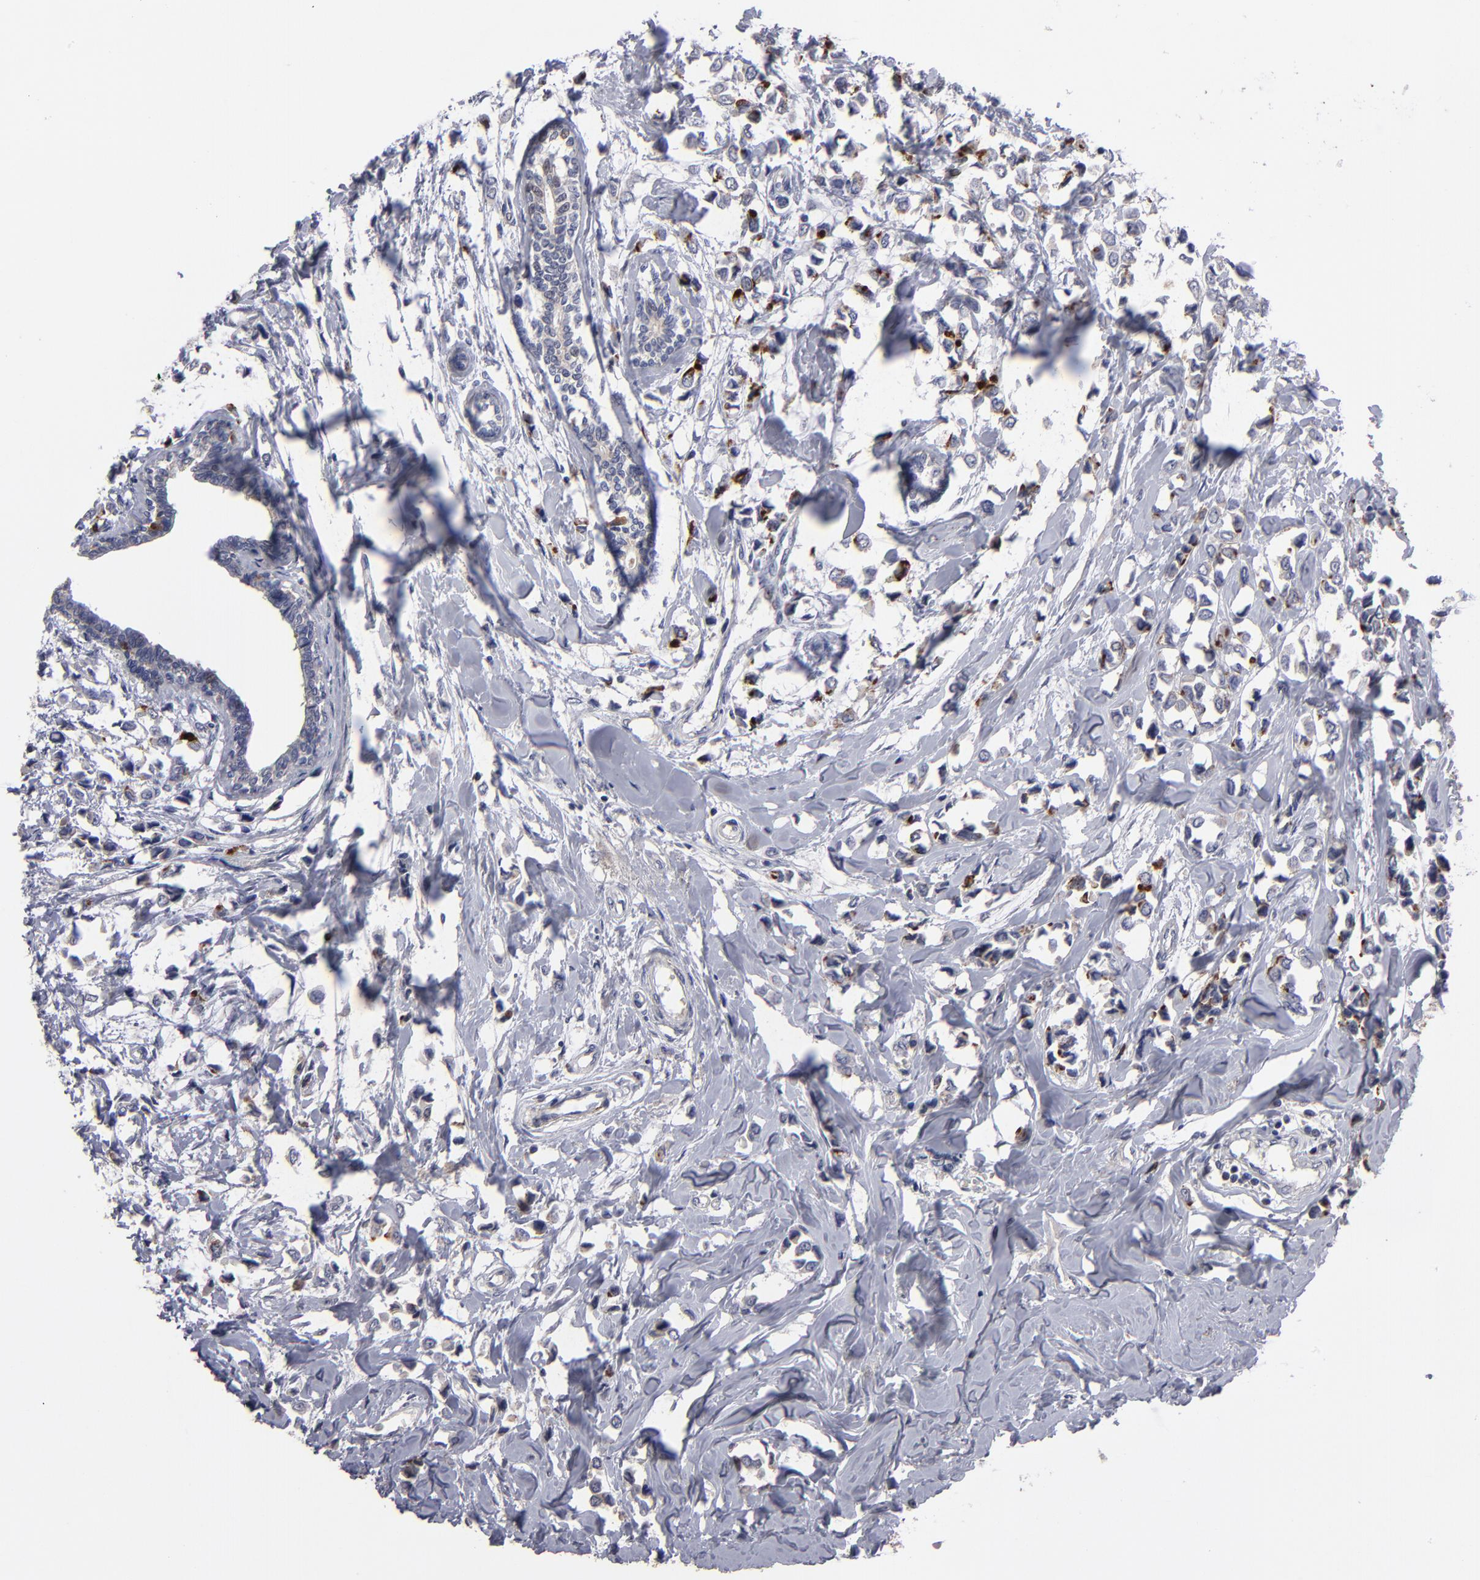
{"staining": {"intensity": "weak", "quantity": "<25%", "location": "cytoplasmic/membranous"}, "tissue": "breast cancer", "cell_type": "Tumor cells", "image_type": "cancer", "snomed": [{"axis": "morphology", "description": "Lobular carcinoma"}, {"axis": "topography", "description": "Breast"}], "caption": "Immunohistochemistry micrograph of neoplastic tissue: lobular carcinoma (breast) stained with DAB (3,3'-diaminobenzidine) exhibits no significant protein positivity in tumor cells. (DAB (3,3'-diaminobenzidine) IHC, high magnification).", "gene": "GPM6B", "patient": {"sex": "female", "age": 51}}